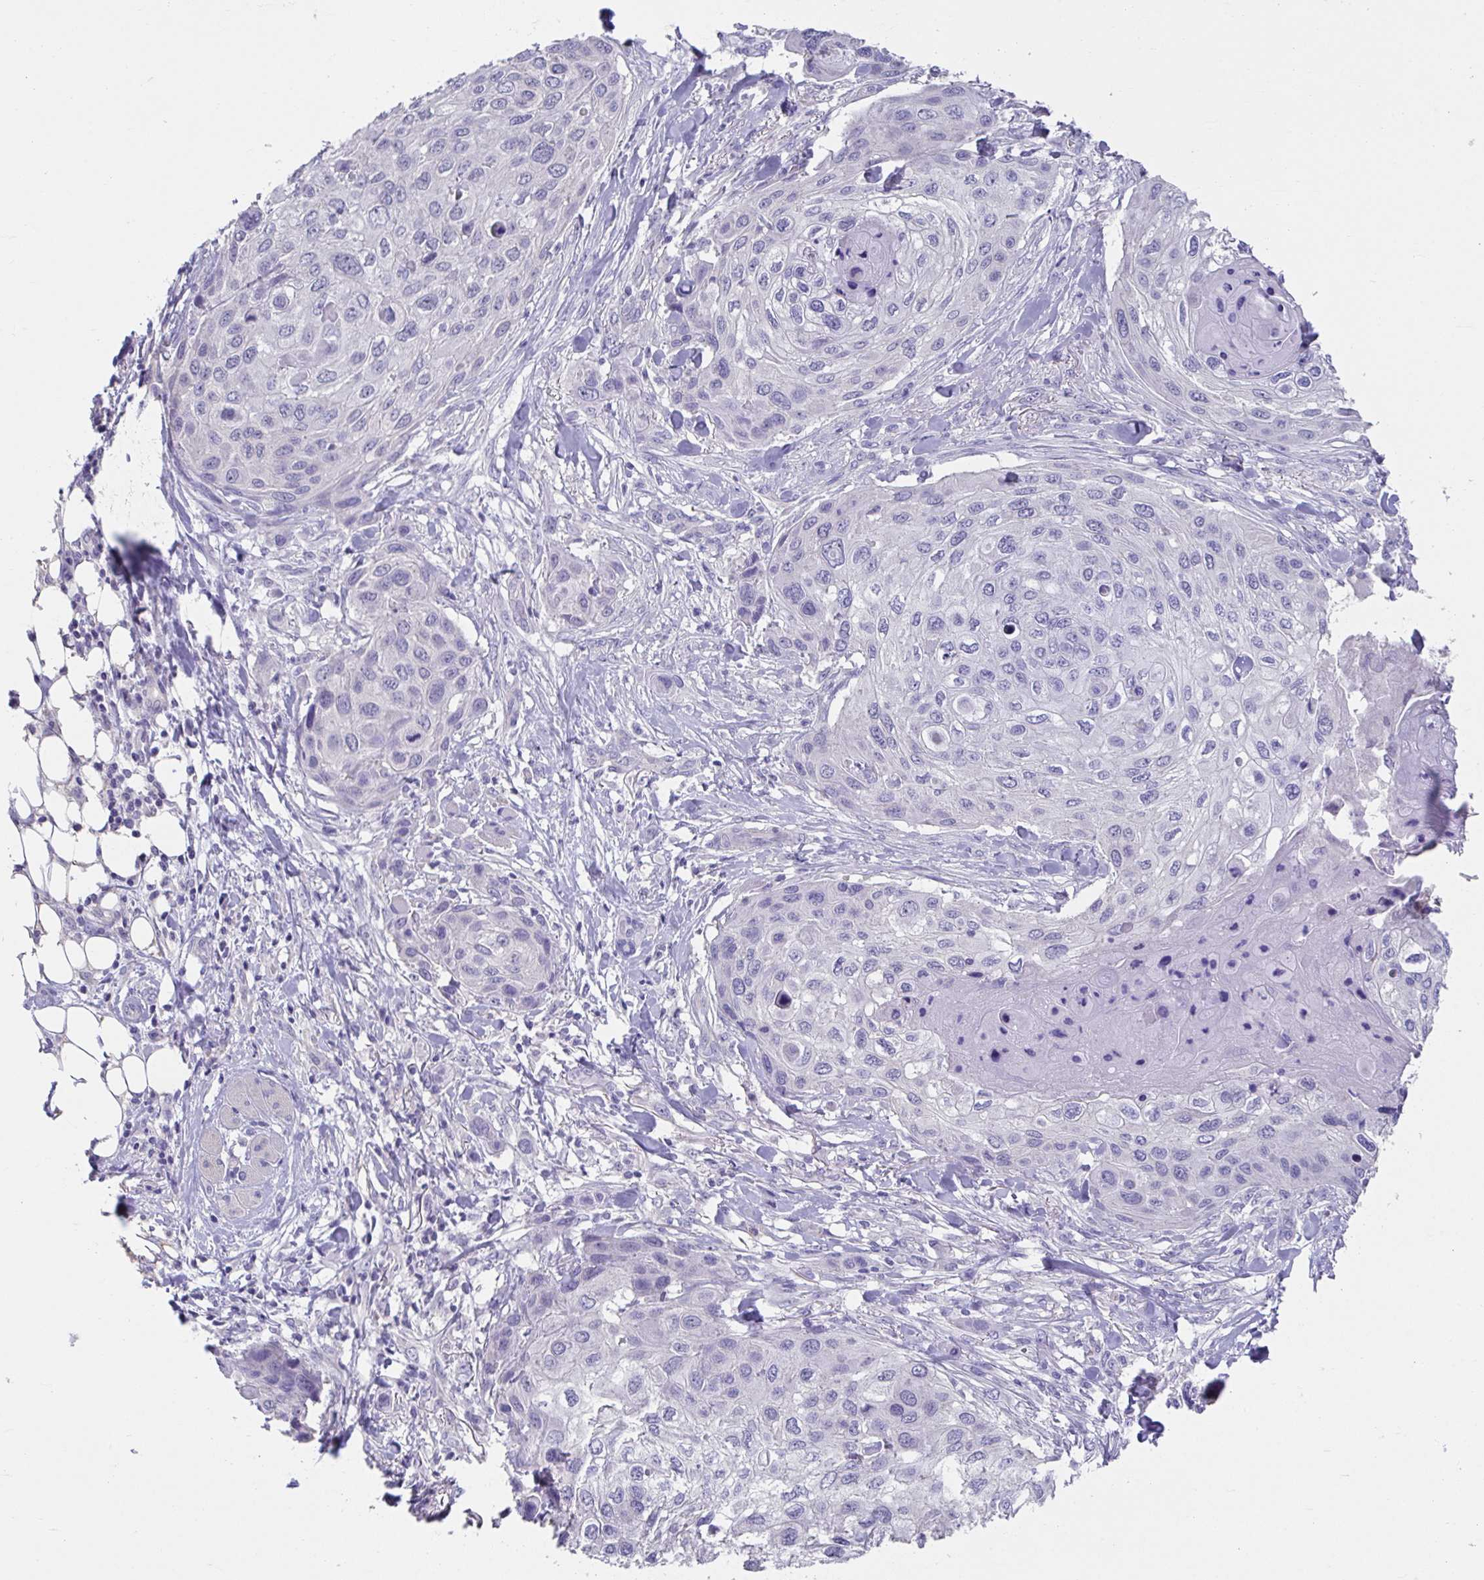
{"staining": {"intensity": "negative", "quantity": "none", "location": "none"}, "tissue": "skin cancer", "cell_type": "Tumor cells", "image_type": "cancer", "snomed": [{"axis": "morphology", "description": "Squamous cell carcinoma, NOS"}, {"axis": "topography", "description": "Skin"}], "caption": "Immunohistochemistry micrograph of neoplastic tissue: skin squamous cell carcinoma stained with DAB shows no significant protein positivity in tumor cells.", "gene": "CXCR1", "patient": {"sex": "female", "age": 87}}